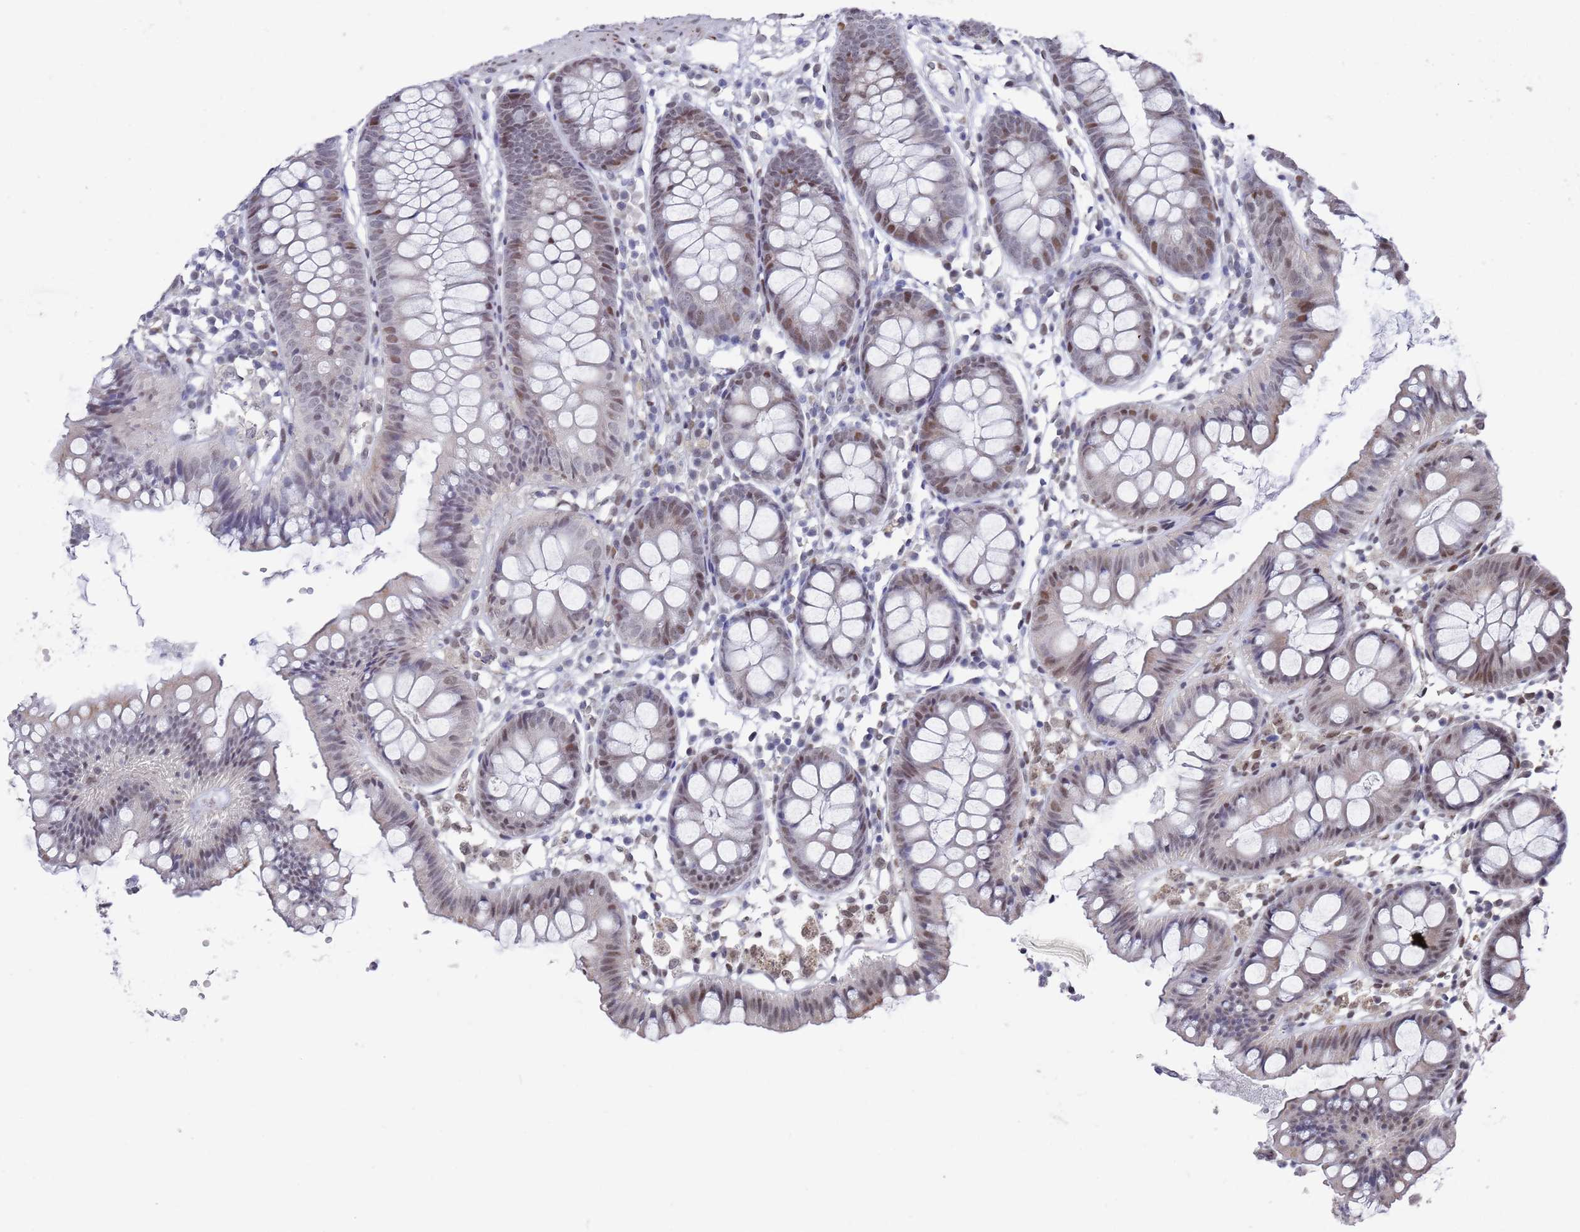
{"staining": {"intensity": "negative", "quantity": "none", "location": "none"}, "tissue": "colon", "cell_type": "Endothelial cells", "image_type": "normal", "snomed": [{"axis": "morphology", "description": "Normal tissue, NOS"}, {"axis": "topography", "description": "Colon"}], "caption": "Immunohistochemistry (IHC) of benign human colon displays no staining in endothelial cells.", "gene": "COPS6", "patient": {"sex": "female", "age": 84}}